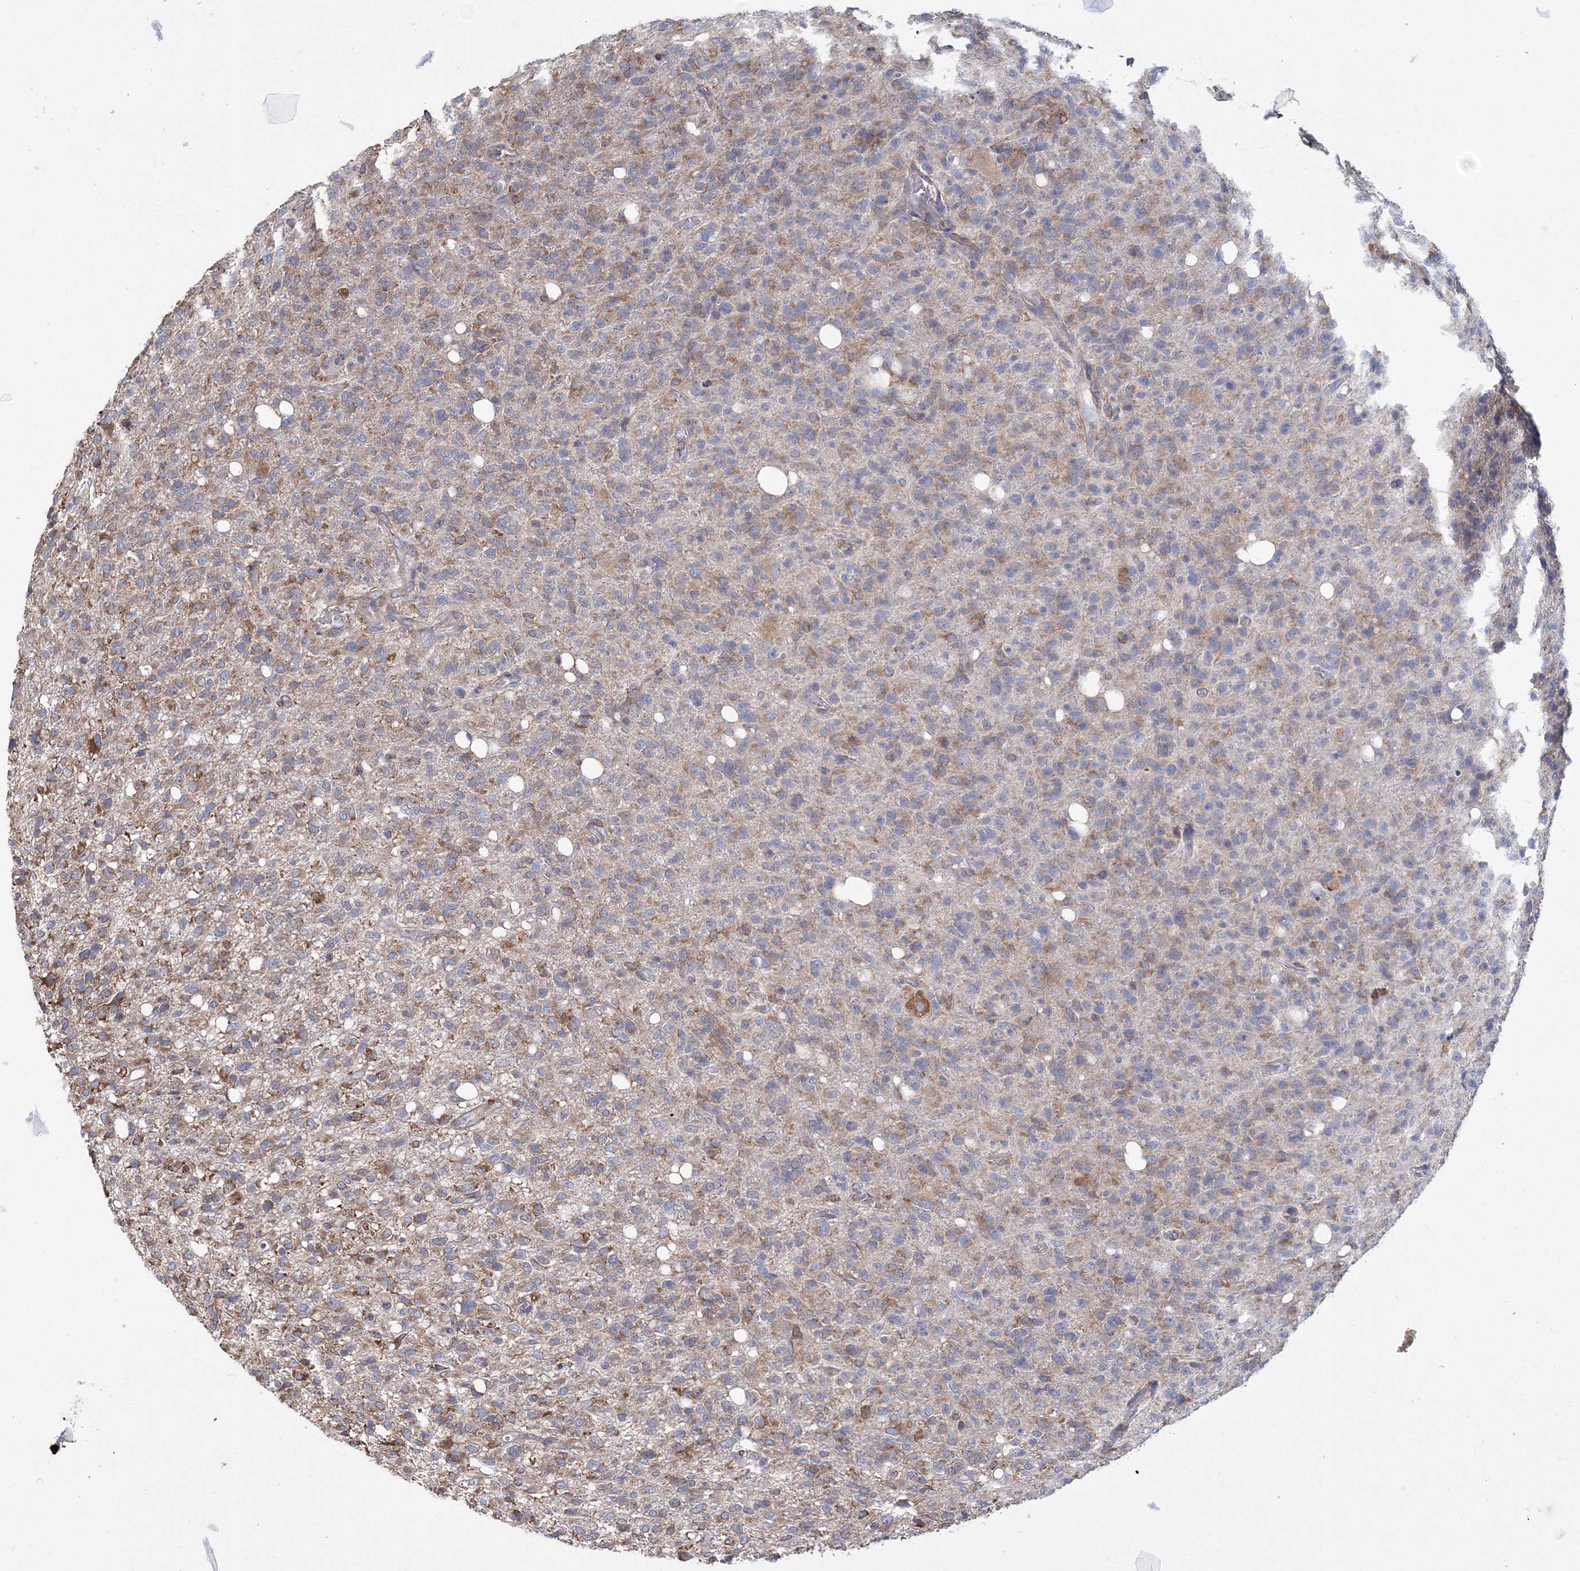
{"staining": {"intensity": "negative", "quantity": "none", "location": "none"}, "tissue": "glioma", "cell_type": "Tumor cells", "image_type": "cancer", "snomed": [{"axis": "morphology", "description": "Glioma, malignant, High grade"}, {"axis": "topography", "description": "Brain"}], "caption": "IHC micrograph of human glioma stained for a protein (brown), which demonstrates no positivity in tumor cells. (DAB (3,3'-diaminobenzidine) immunohistochemistry with hematoxylin counter stain).", "gene": "VPS8", "patient": {"sex": "female", "age": 57}}